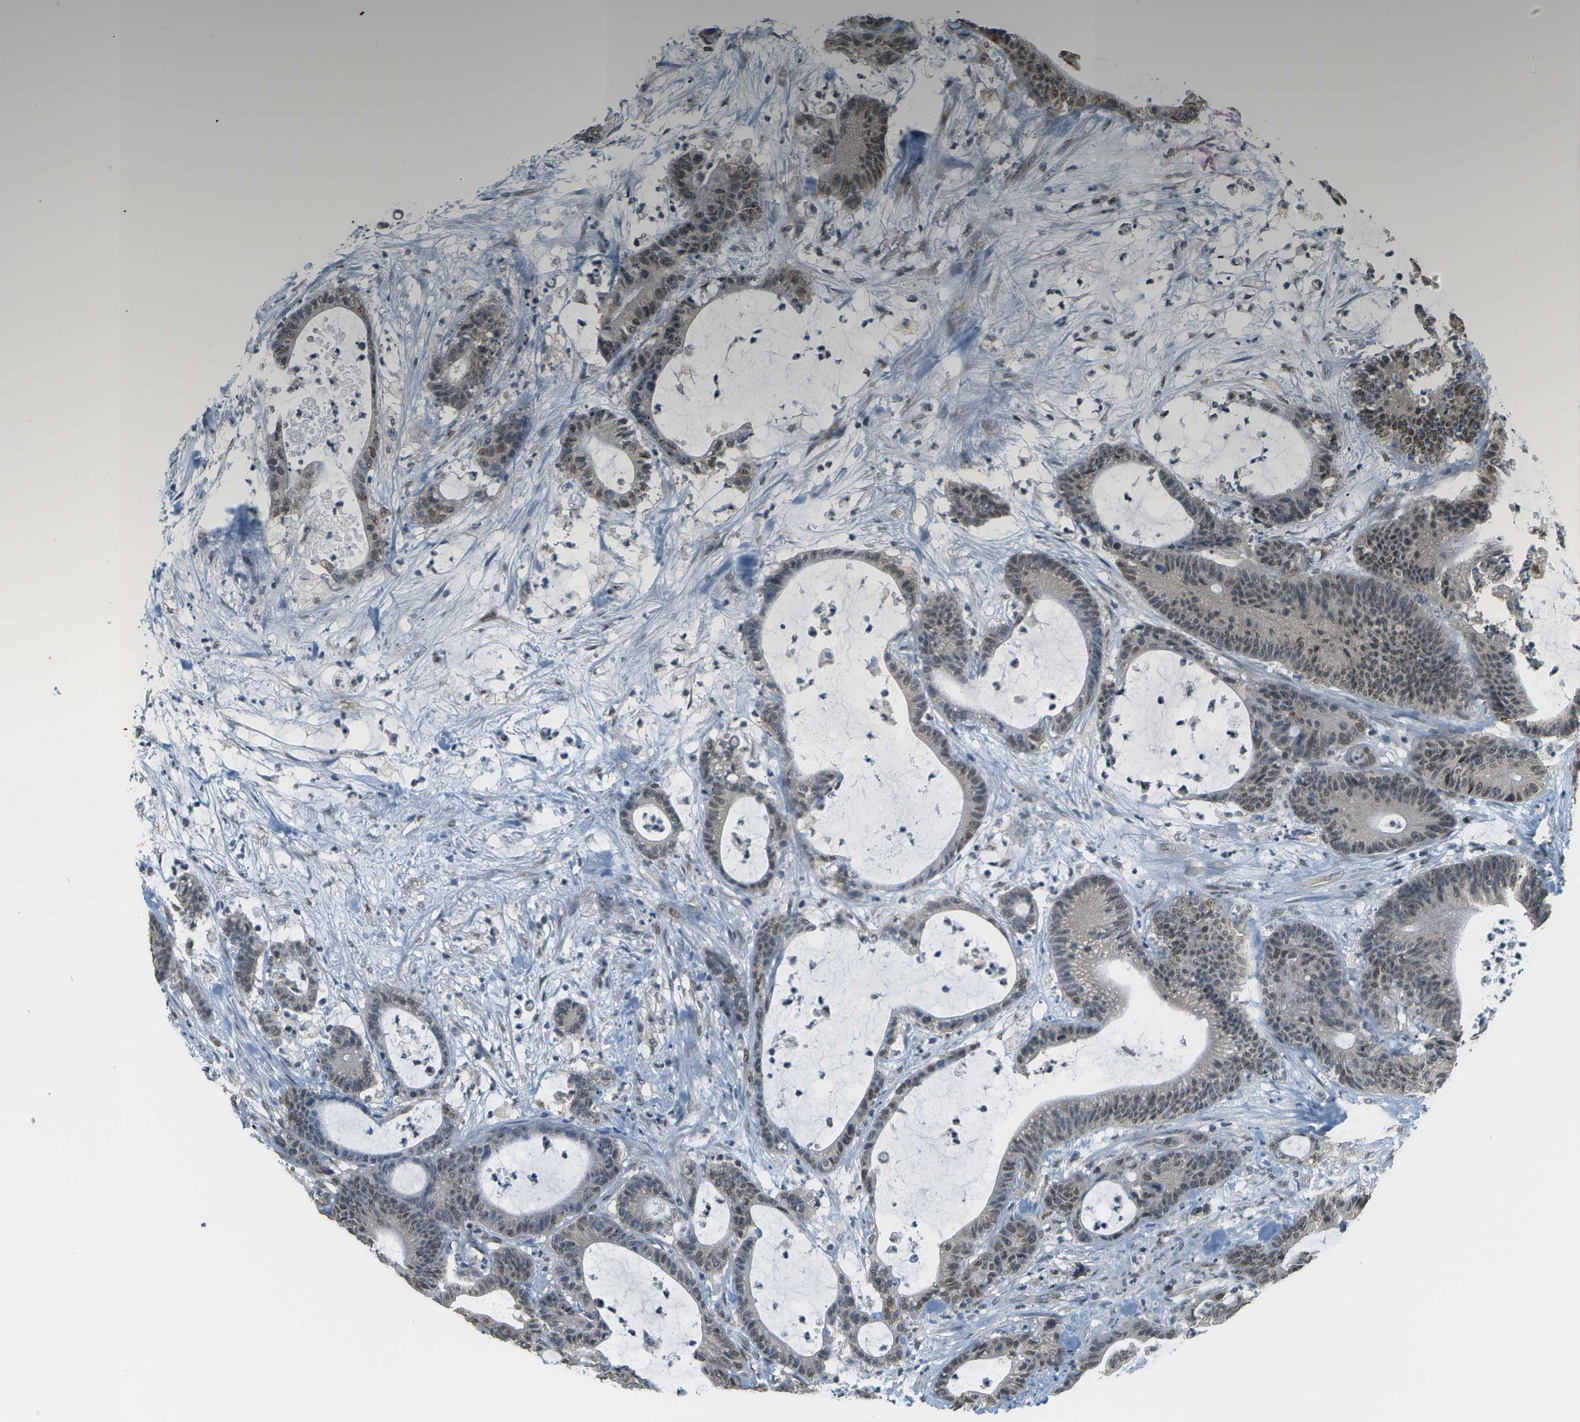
{"staining": {"intensity": "weak", "quantity": "25%-75%", "location": "nuclear"}, "tissue": "colorectal cancer", "cell_type": "Tumor cells", "image_type": "cancer", "snomed": [{"axis": "morphology", "description": "Adenocarcinoma, NOS"}, {"axis": "topography", "description": "Colon"}], "caption": "Colorectal cancer (adenocarcinoma) stained for a protein shows weak nuclear positivity in tumor cells.", "gene": "ABL2", "patient": {"sex": "female", "age": 84}}